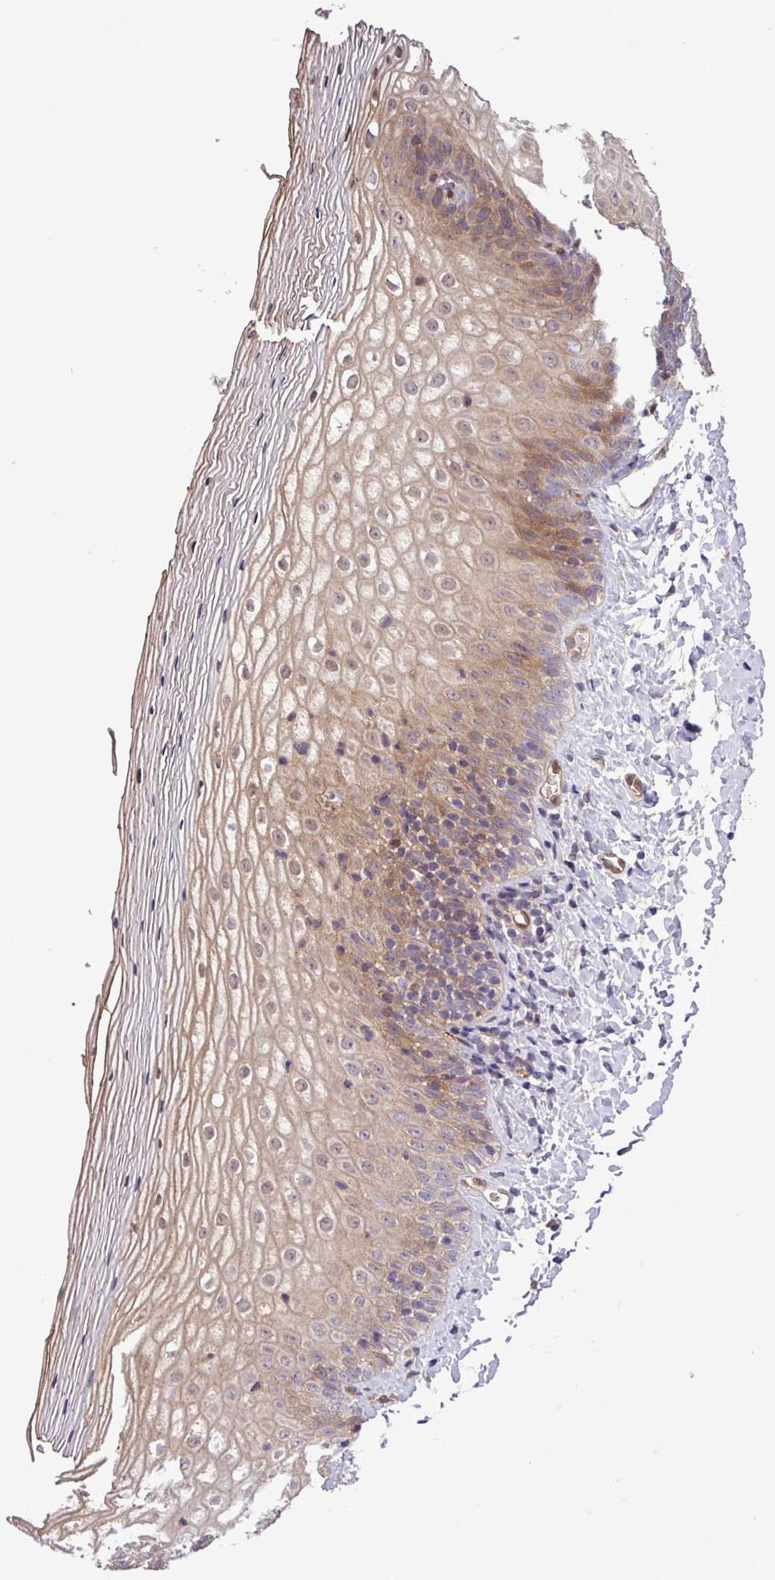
{"staining": {"intensity": "moderate", "quantity": ">75%", "location": "cytoplasmic/membranous,nuclear"}, "tissue": "vagina", "cell_type": "Squamous epithelial cells", "image_type": "normal", "snomed": [{"axis": "morphology", "description": "Normal tissue, NOS"}, {"axis": "topography", "description": "Vagina"}], "caption": "An image showing moderate cytoplasmic/membranous,nuclear staining in about >75% of squamous epithelial cells in normal vagina, as visualized by brown immunohistochemical staining.", "gene": "CARHSP1", "patient": {"sex": "female", "age": 65}}